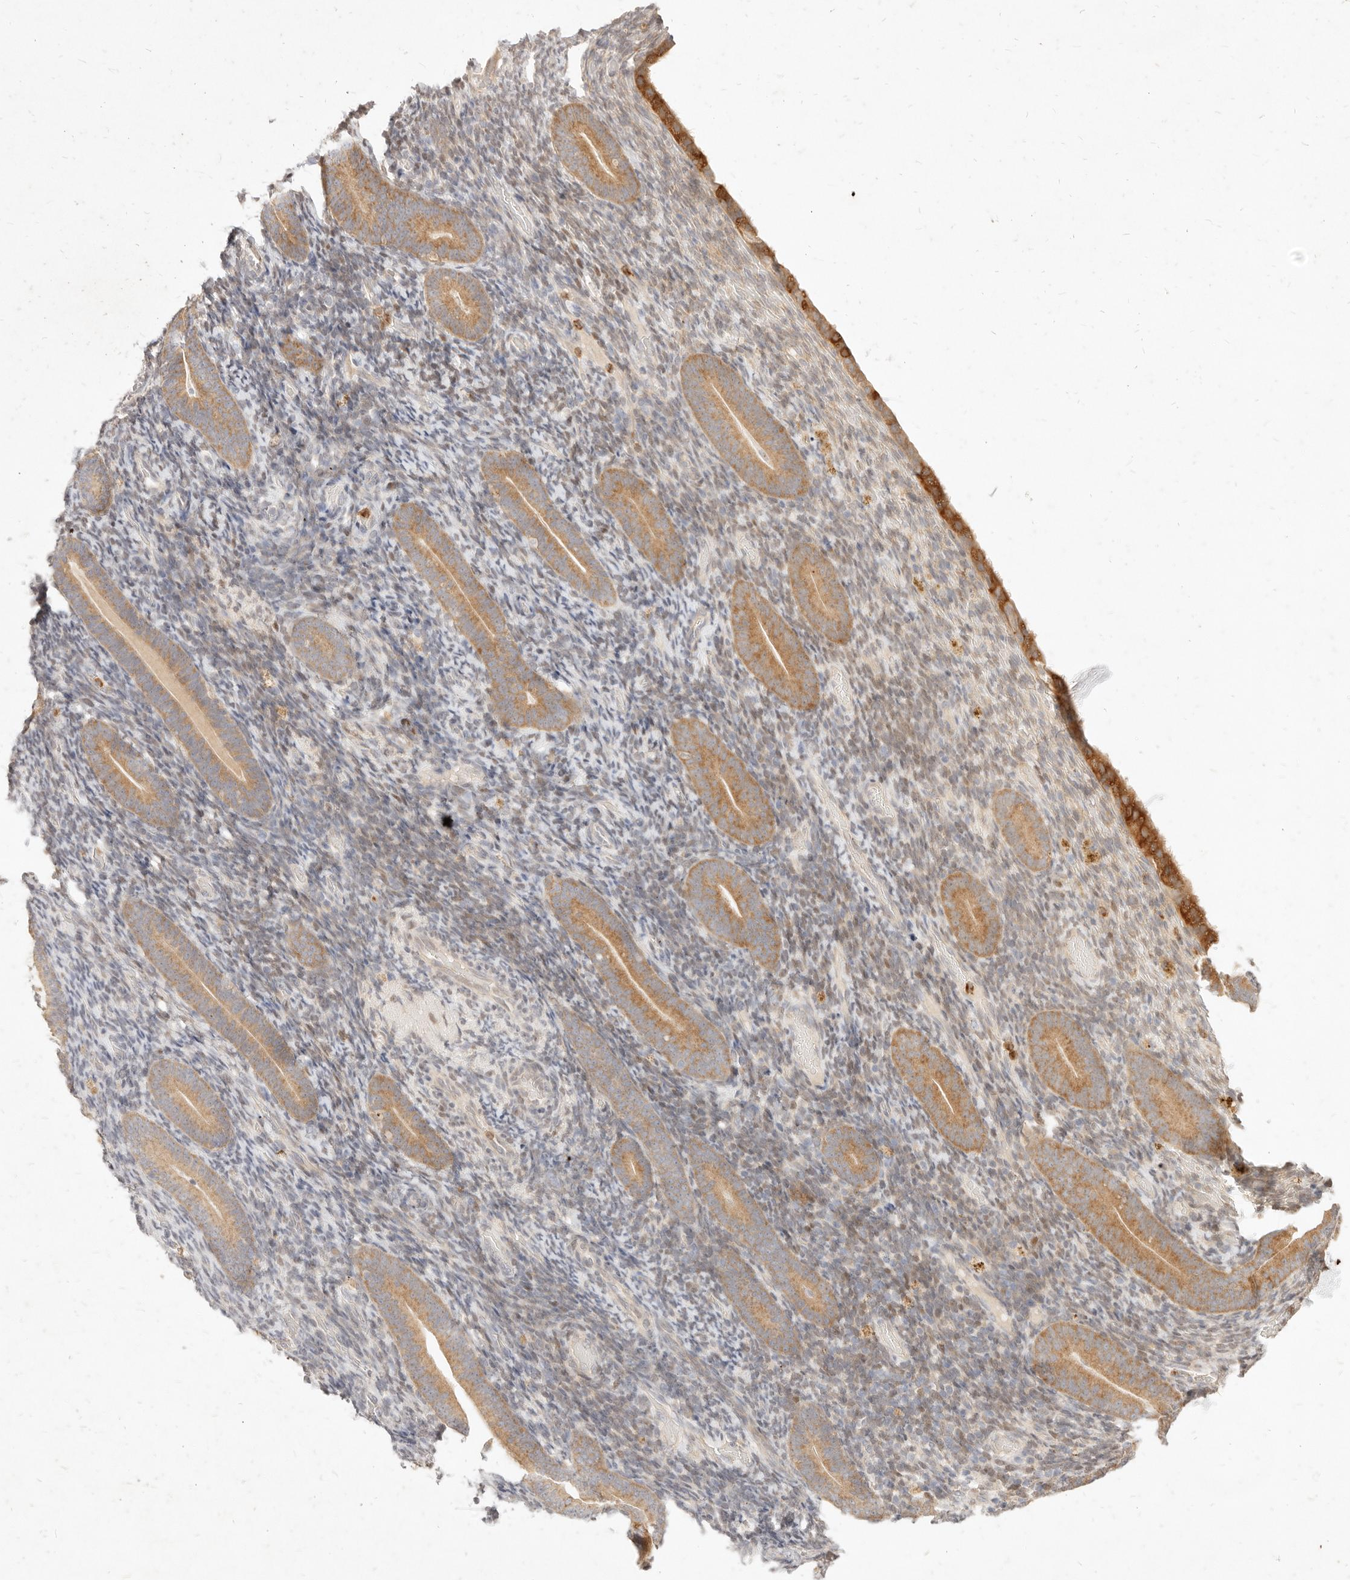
{"staining": {"intensity": "weak", "quantity": "25%-75%", "location": "cytoplasmic/membranous"}, "tissue": "endometrium", "cell_type": "Cells in endometrial stroma", "image_type": "normal", "snomed": [{"axis": "morphology", "description": "Normal tissue, NOS"}, {"axis": "topography", "description": "Endometrium"}], "caption": "Weak cytoplasmic/membranous positivity is identified in about 25%-75% of cells in endometrial stroma in benign endometrium. (DAB (3,3'-diaminobenzidine) = brown stain, brightfield microscopy at high magnification).", "gene": "ASCL3", "patient": {"sex": "female", "age": 51}}